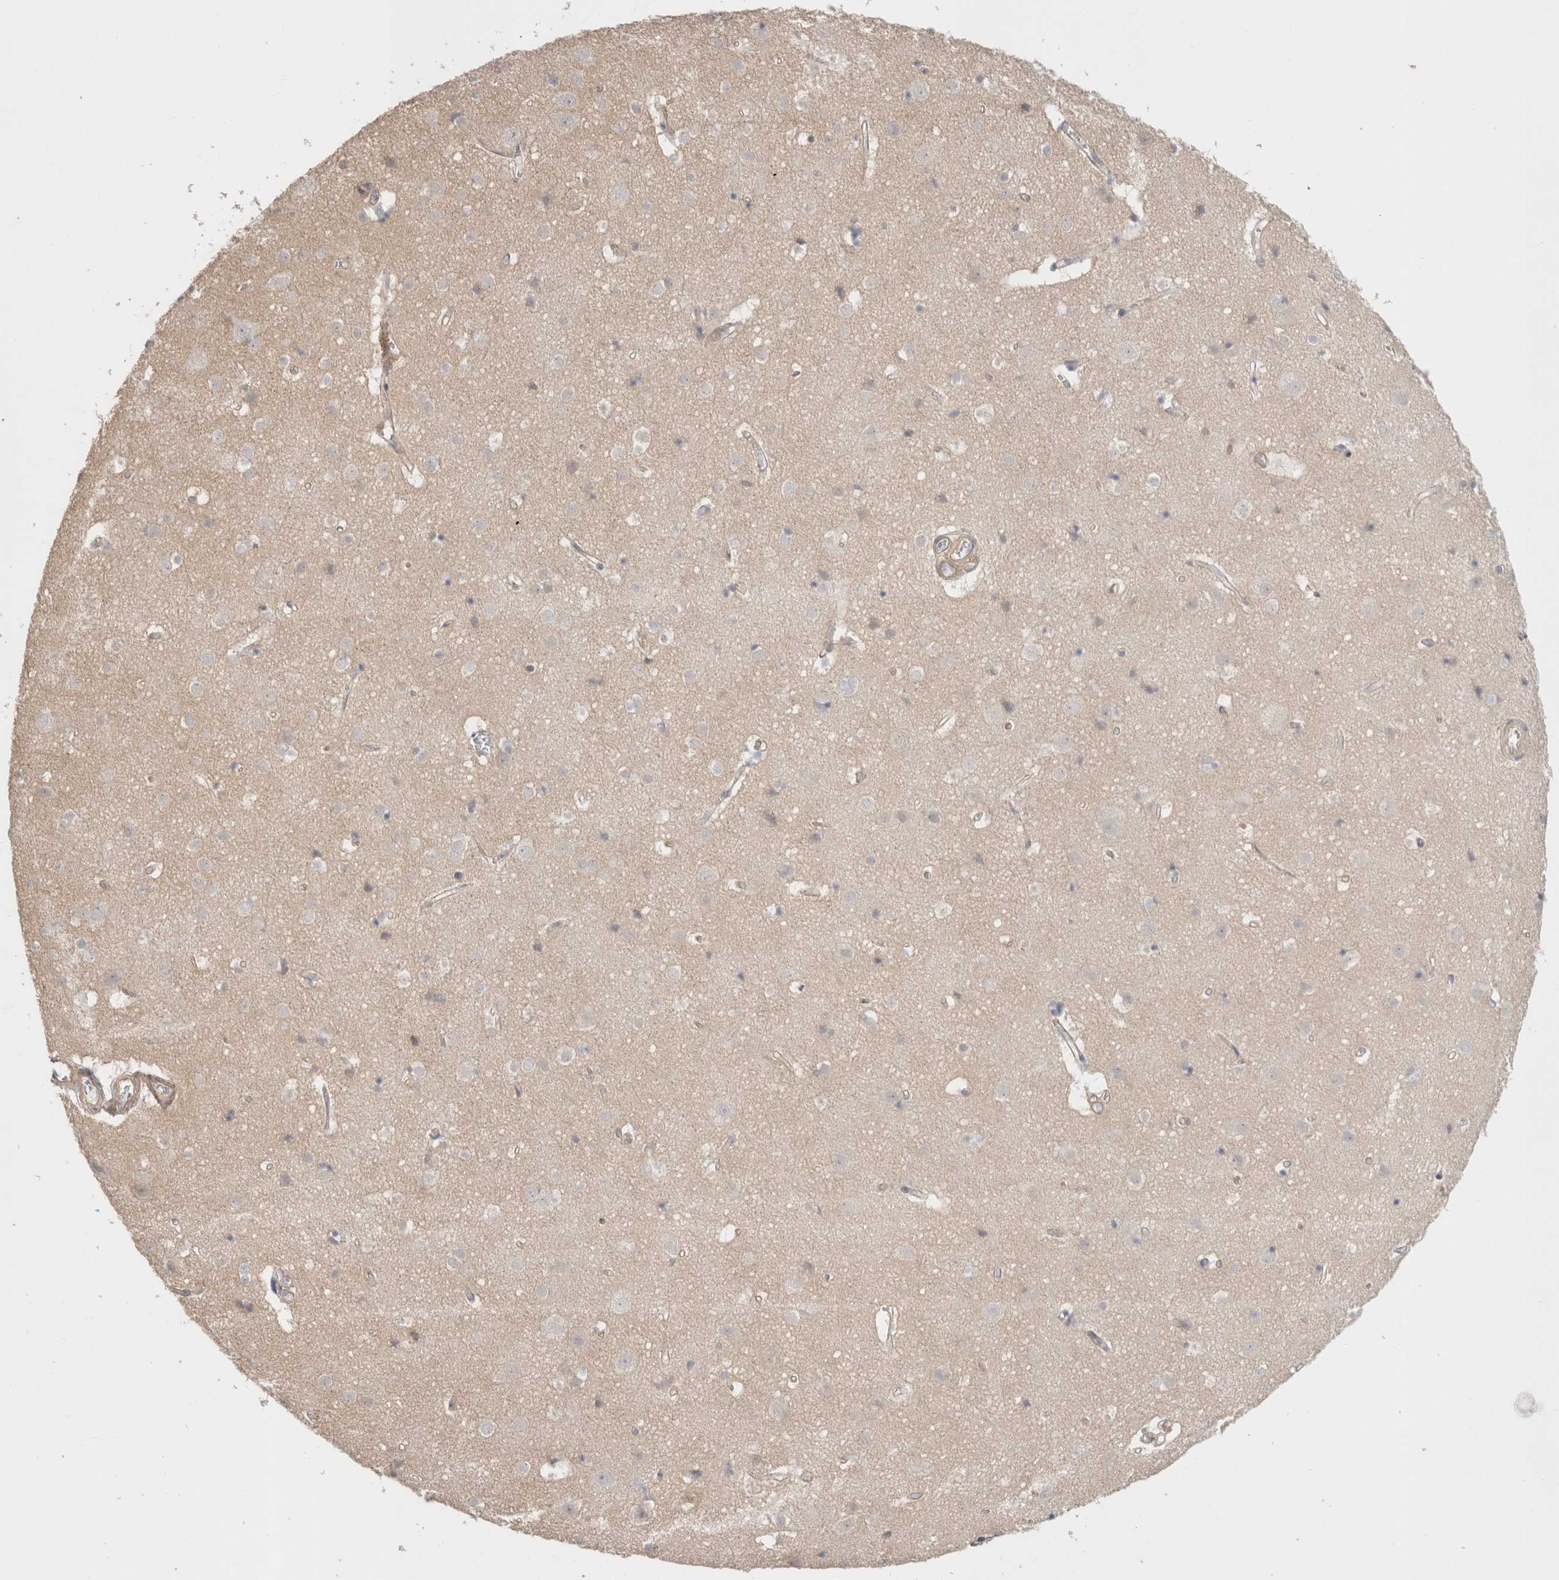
{"staining": {"intensity": "weak", "quantity": "25%-75%", "location": "cytoplasmic/membranous"}, "tissue": "cerebral cortex", "cell_type": "Endothelial cells", "image_type": "normal", "snomed": [{"axis": "morphology", "description": "Normal tissue, NOS"}, {"axis": "topography", "description": "Cerebral cortex"}], "caption": "Endothelial cells show weak cytoplasmic/membranous positivity in approximately 25%-75% of cells in normal cerebral cortex.", "gene": "DMD", "patient": {"sex": "male", "age": 54}}